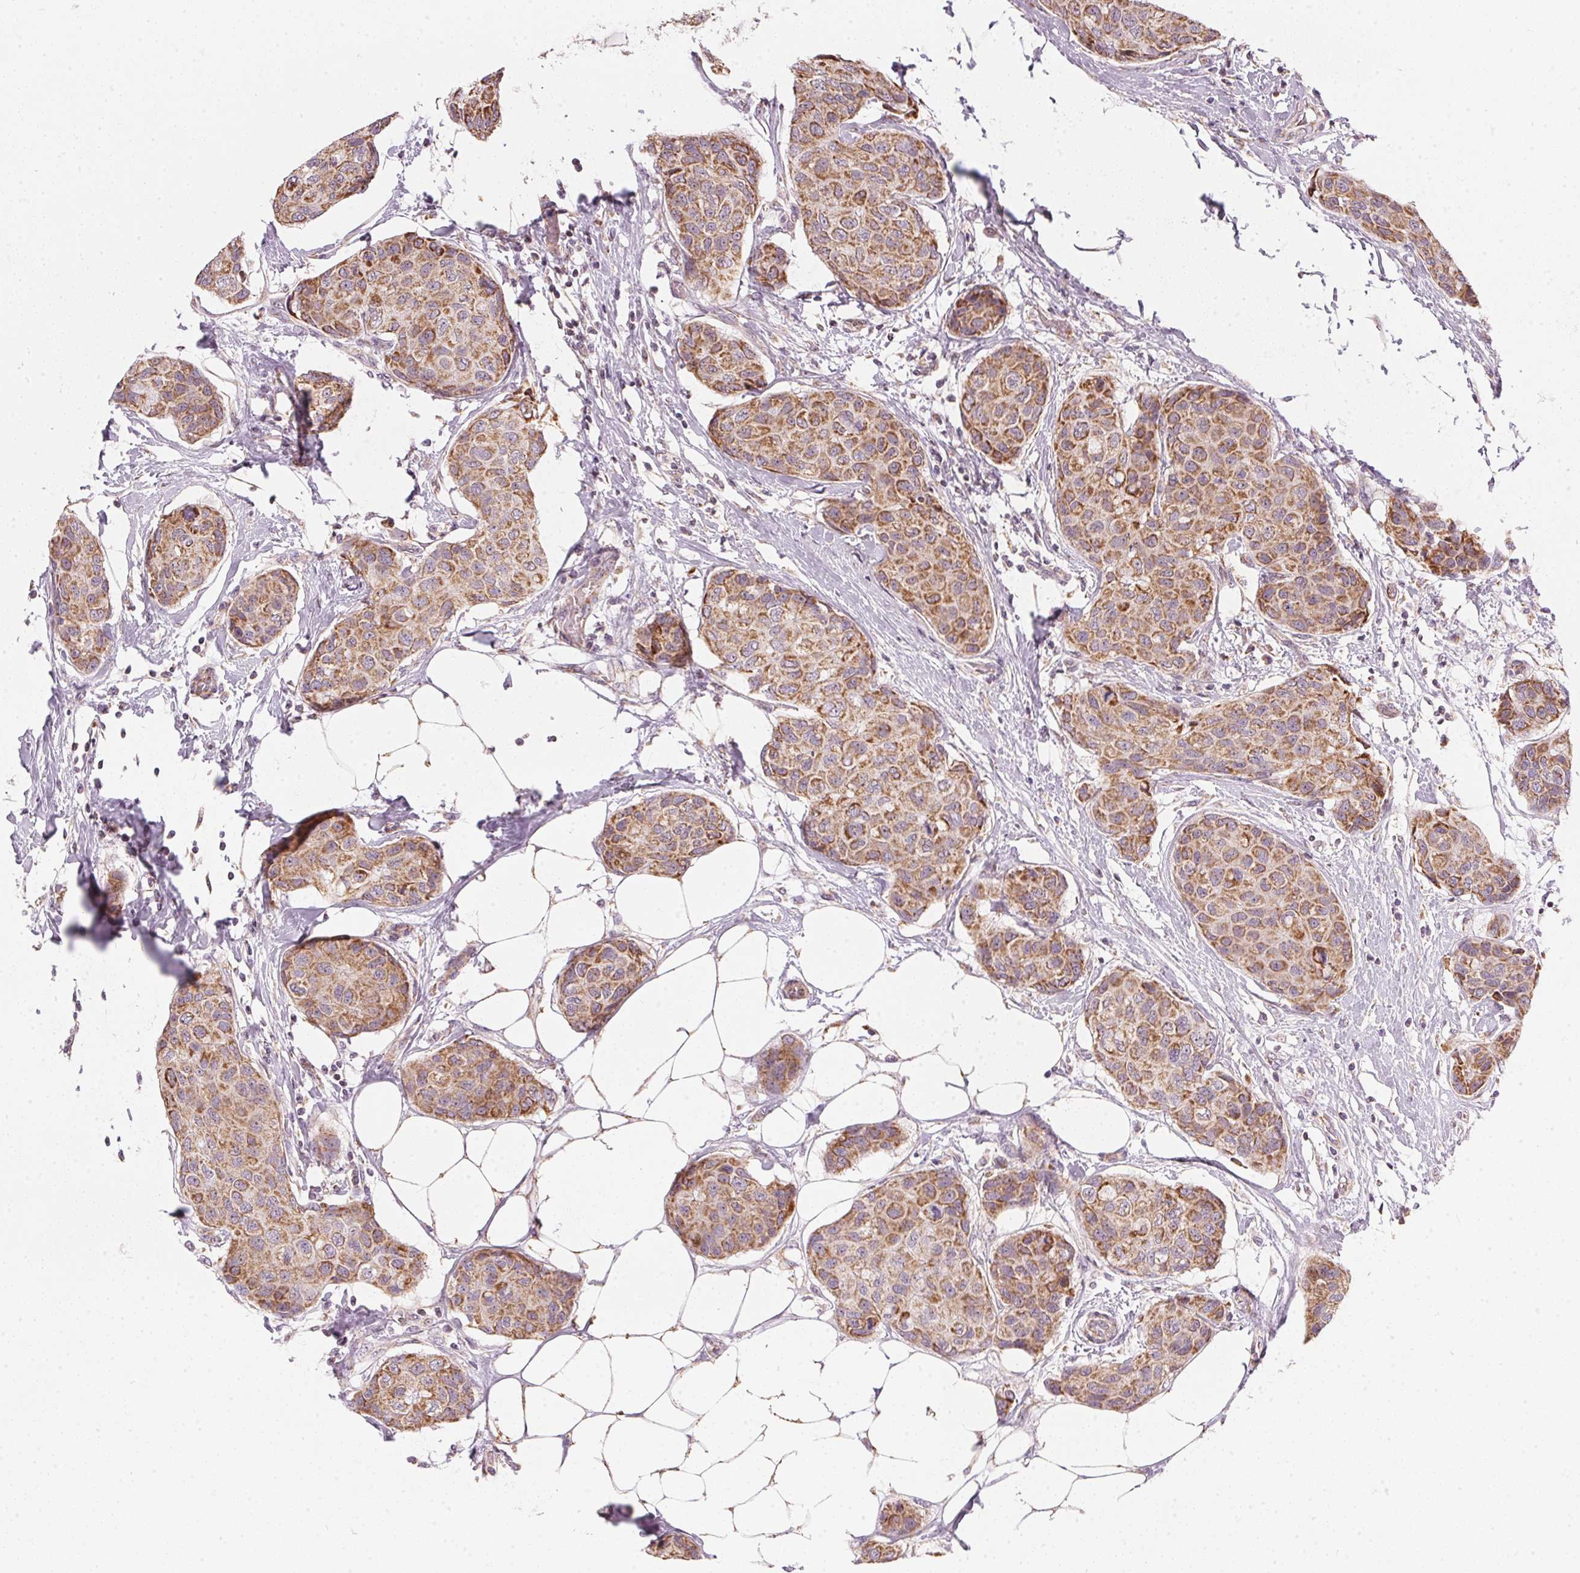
{"staining": {"intensity": "moderate", "quantity": ">75%", "location": "cytoplasmic/membranous"}, "tissue": "breast cancer", "cell_type": "Tumor cells", "image_type": "cancer", "snomed": [{"axis": "morphology", "description": "Duct carcinoma"}, {"axis": "topography", "description": "Breast"}], "caption": "Breast invasive ductal carcinoma tissue exhibits moderate cytoplasmic/membranous expression in about >75% of tumor cells, visualized by immunohistochemistry.", "gene": "COQ7", "patient": {"sex": "female", "age": 80}}